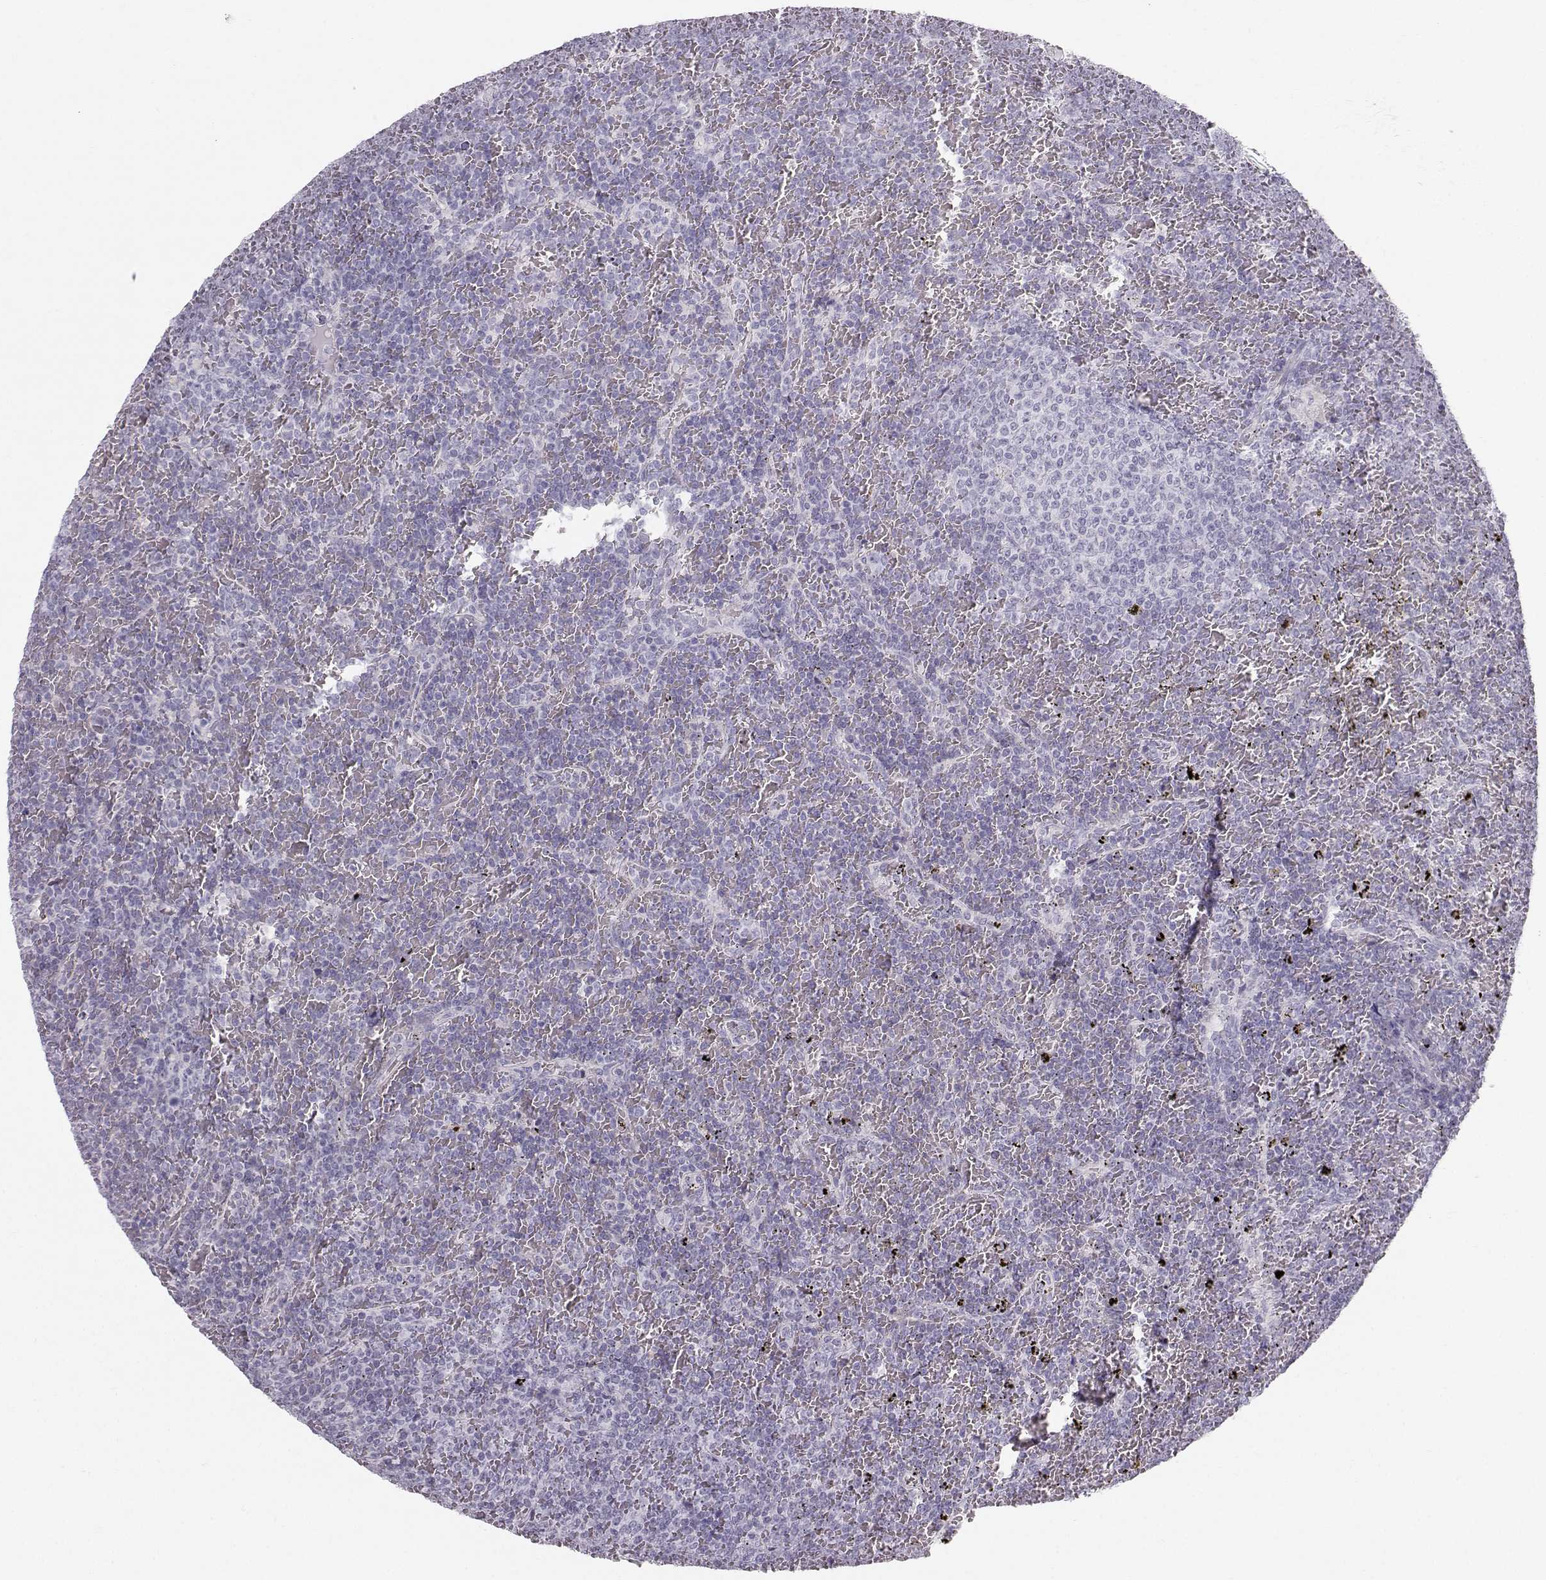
{"staining": {"intensity": "negative", "quantity": "none", "location": "none"}, "tissue": "lymphoma", "cell_type": "Tumor cells", "image_type": "cancer", "snomed": [{"axis": "morphology", "description": "Malignant lymphoma, non-Hodgkin's type, Low grade"}, {"axis": "topography", "description": "Spleen"}], "caption": "Tumor cells show no significant protein positivity in low-grade malignant lymphoma, non-Hodgkin's type.", "gene": "CASR", "patient": {"sex": "female", "age": 77}}